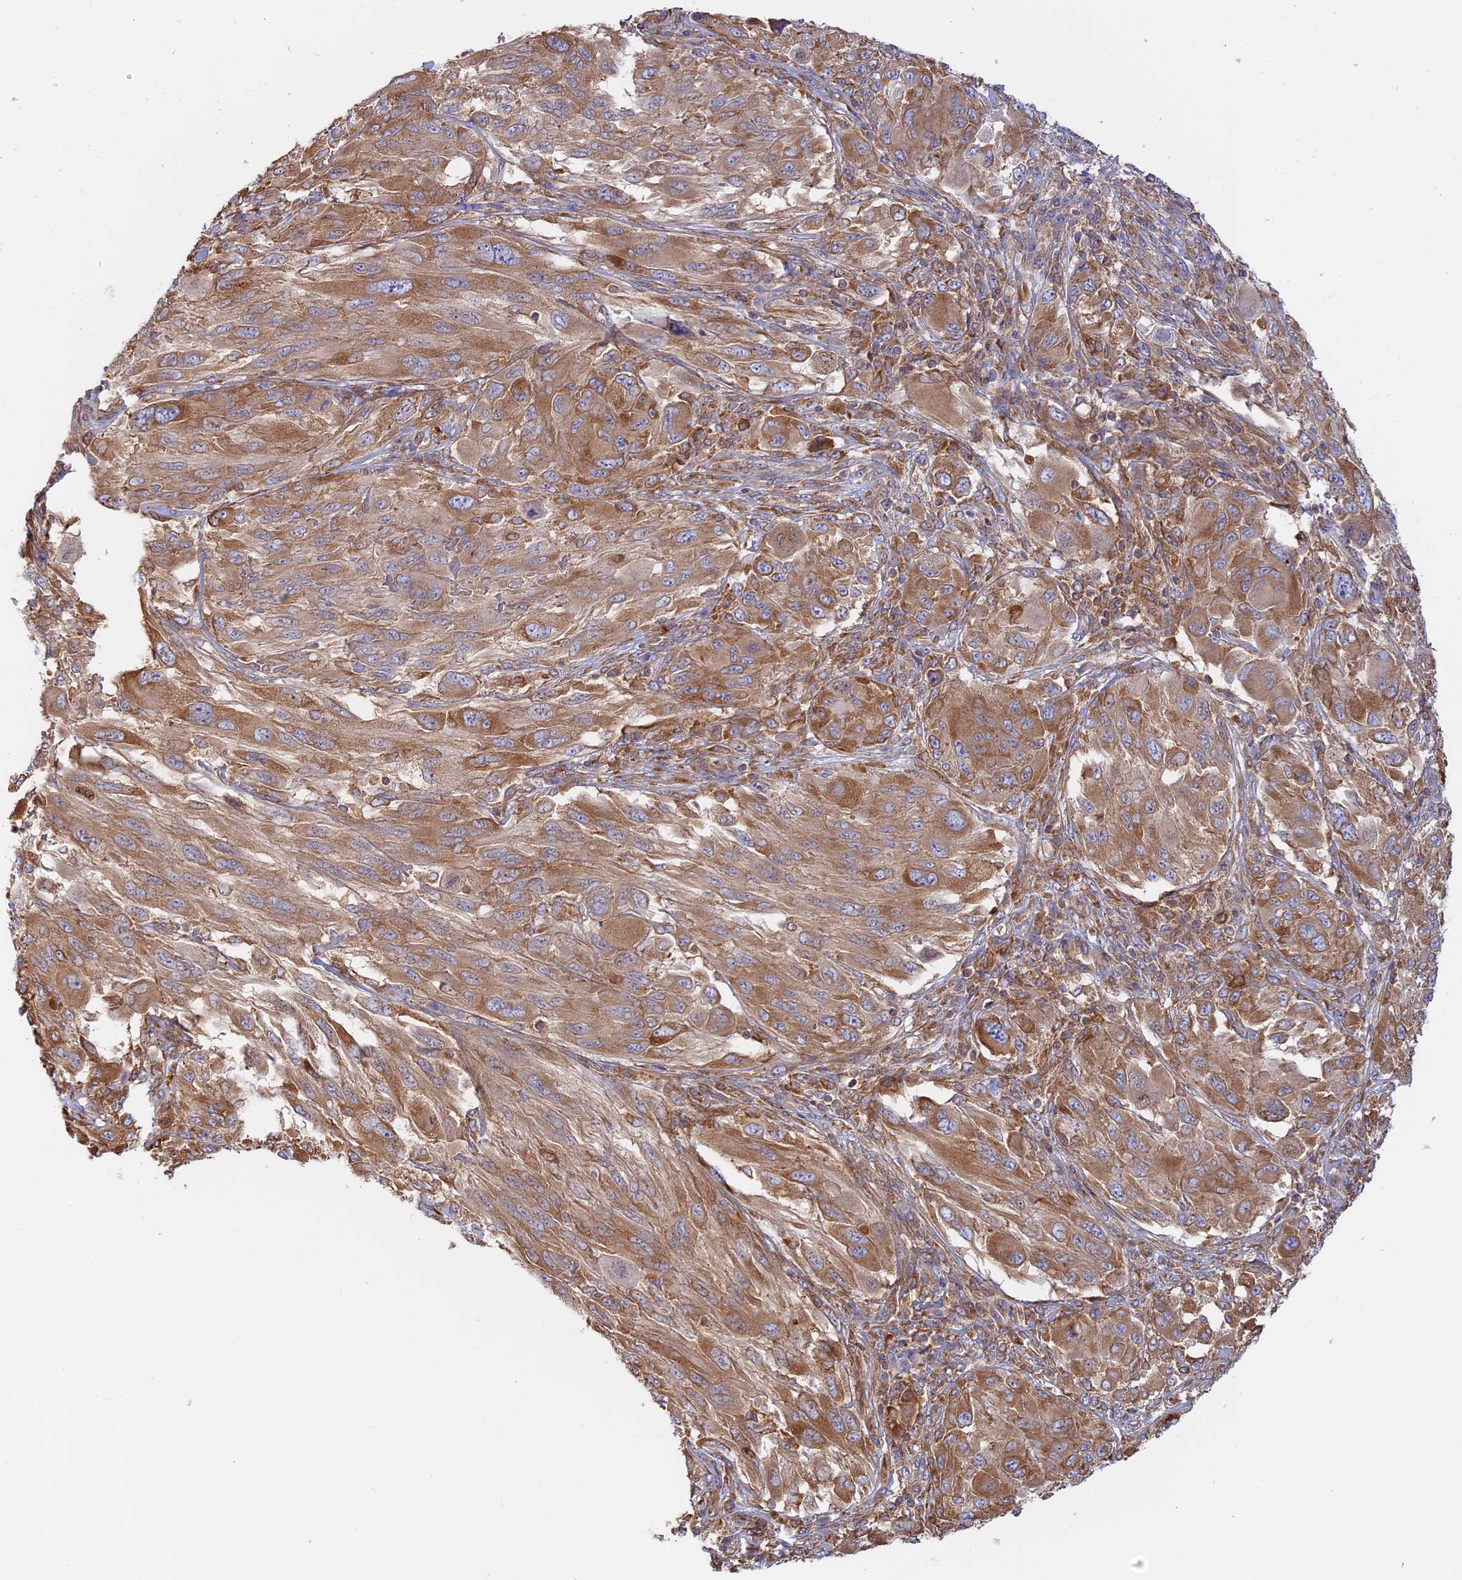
{"staining": {"intensity": "moderate", "quantity": ">75%", "location": "cytoplasmic/membranous"}, "tissue": "melanoma", "cell_type": "Tumor cells", "image_type": "cancer", "snomed": [{"axis": "morphology", "description": "Malignant melanoma, NOS"}, {"axis": "topography", "description": "Skin"}], "caption": "Malignant melanoma tissue reveals moderate cytoplasmic/membranous staining in about >75% of tumor cells", "gene": "GMIP", "patient": {"sex": "female", "age": 91}}